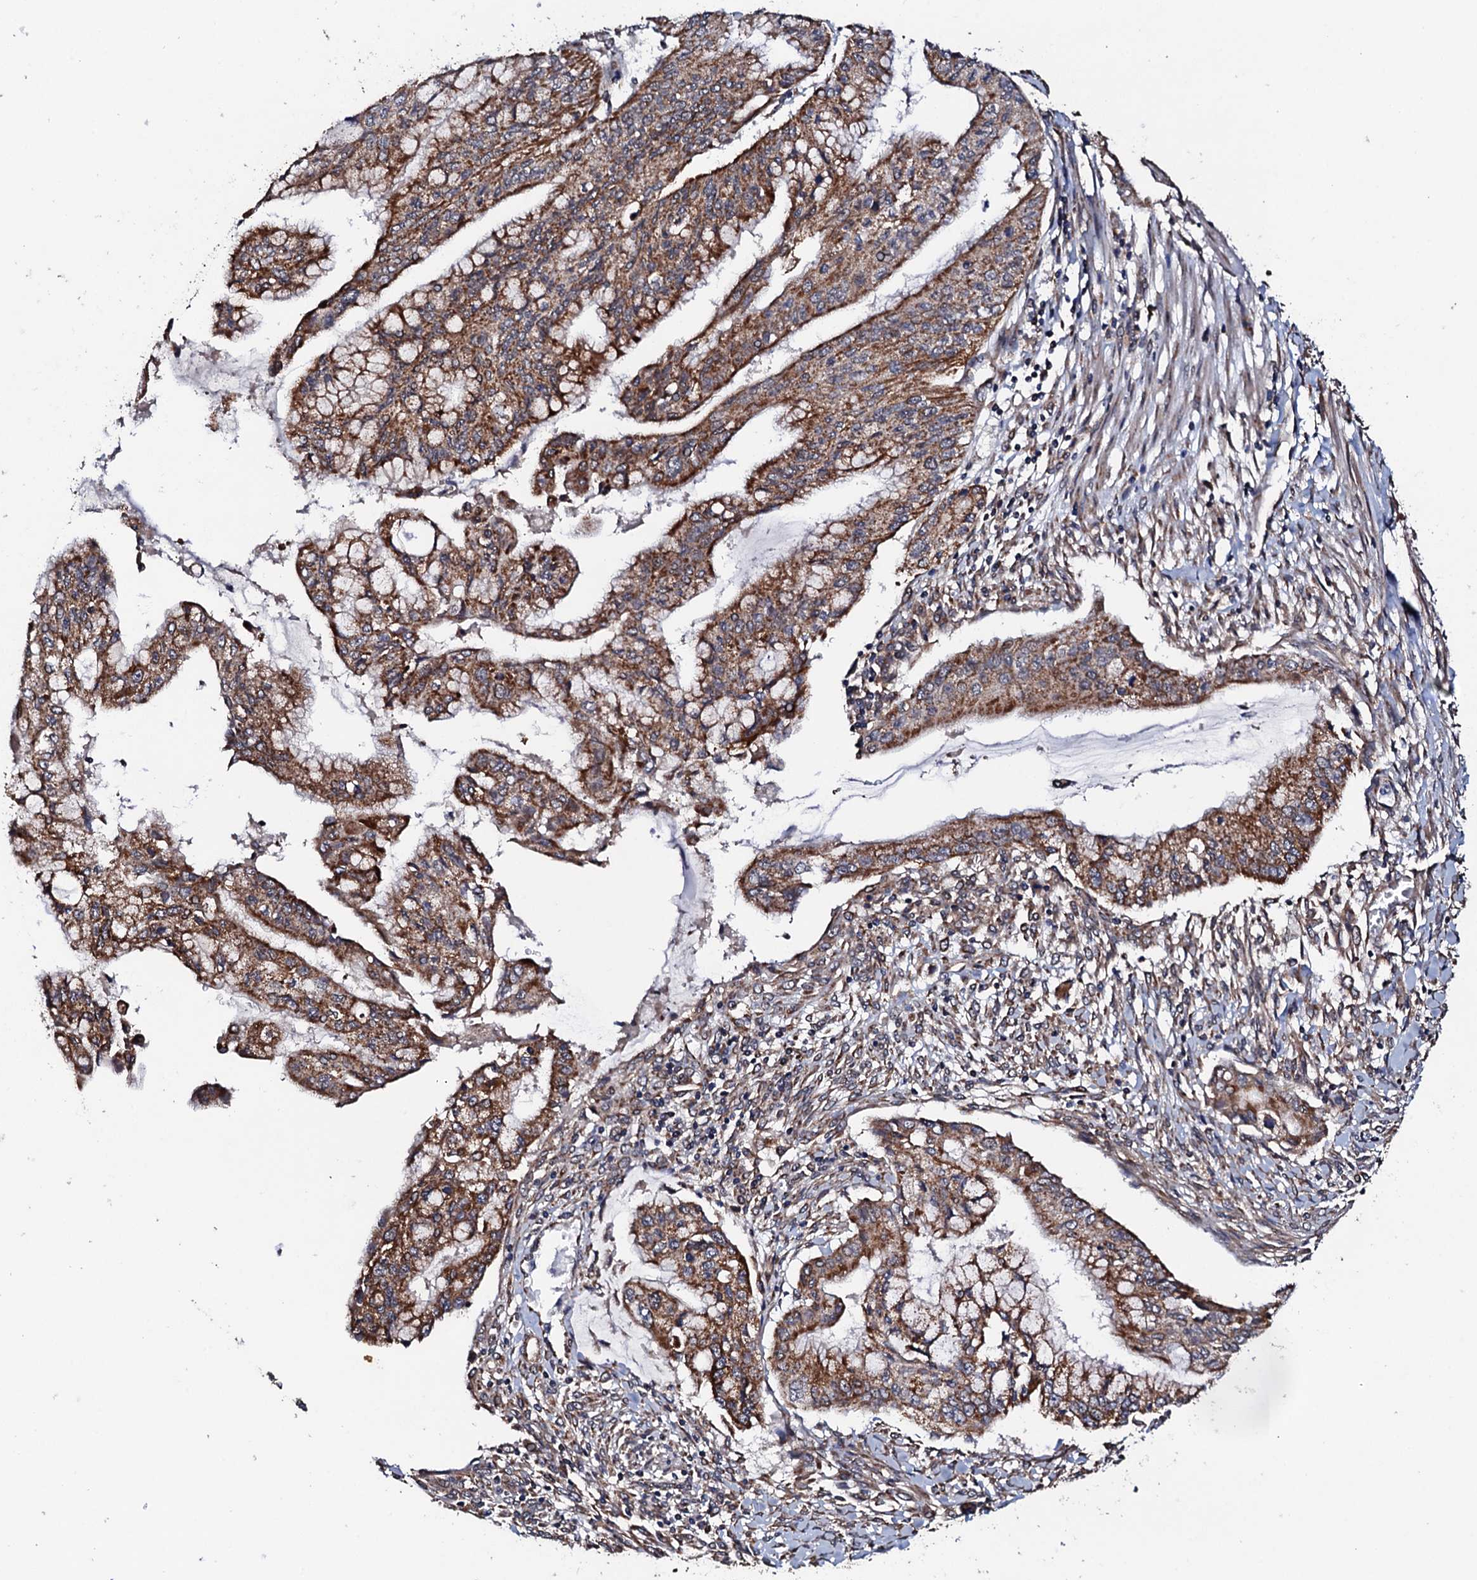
{"staining": {"intensity": "strong", "quantity": ">75%", "location": "cytoplasmic/membranous"}, "tissue": "pancreatic cancer", "cell_type": "Tumor cells", "image_type": "cancer", "snomed": [{"axis": "morphology", "description": "Adenocarcinoma, NOS"}, {"axis": "topography", "description": "Pancreas"}], "caption": "Immunohistochemical staining of human pancreatic adenocarcinoma demonstrates high levels of strong cytoplasmic/membranous protein positivity in about >75% of tumor cells.", "gene": "MTIF3", "patient": {"sex": "male", "age": 46}}